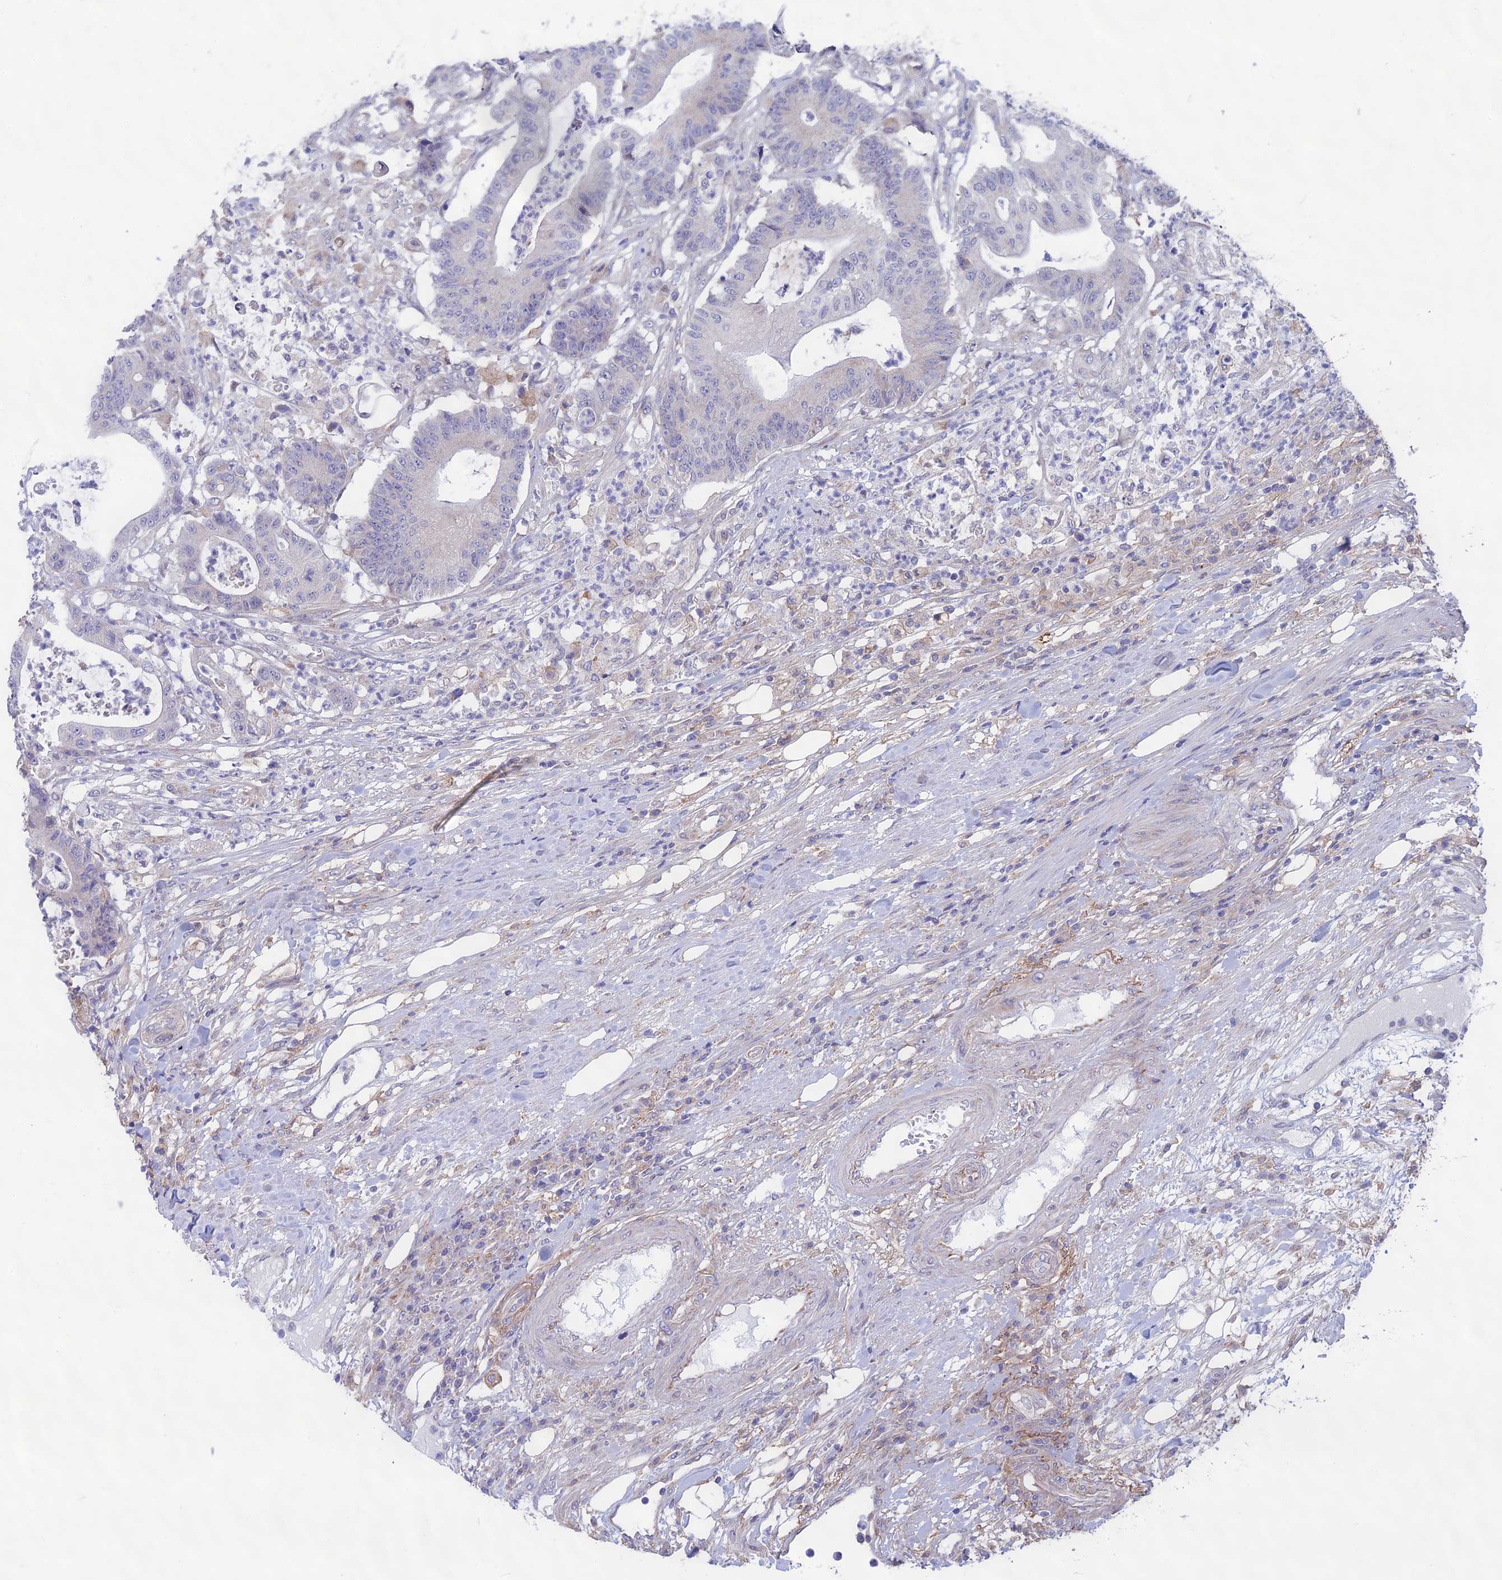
{"staining": {"intensity": "negative", "quantity": "none", "location": "none"}, "tissue": "colorectal cancer", "cell_type": "Tumor cells", "image_type": "cancer", "snomed": [{"axis": "morphology", "description": "Adenocarcinoma, NOS"}, {"axis": "topography", "description": "Colon"}], "caption": "The histopathology image displays no staining of tumor cells in colorectal cancer (adenocarcinoma).", "gene": "PLAC9", "patient": {"sex": "female", "age": 84}}